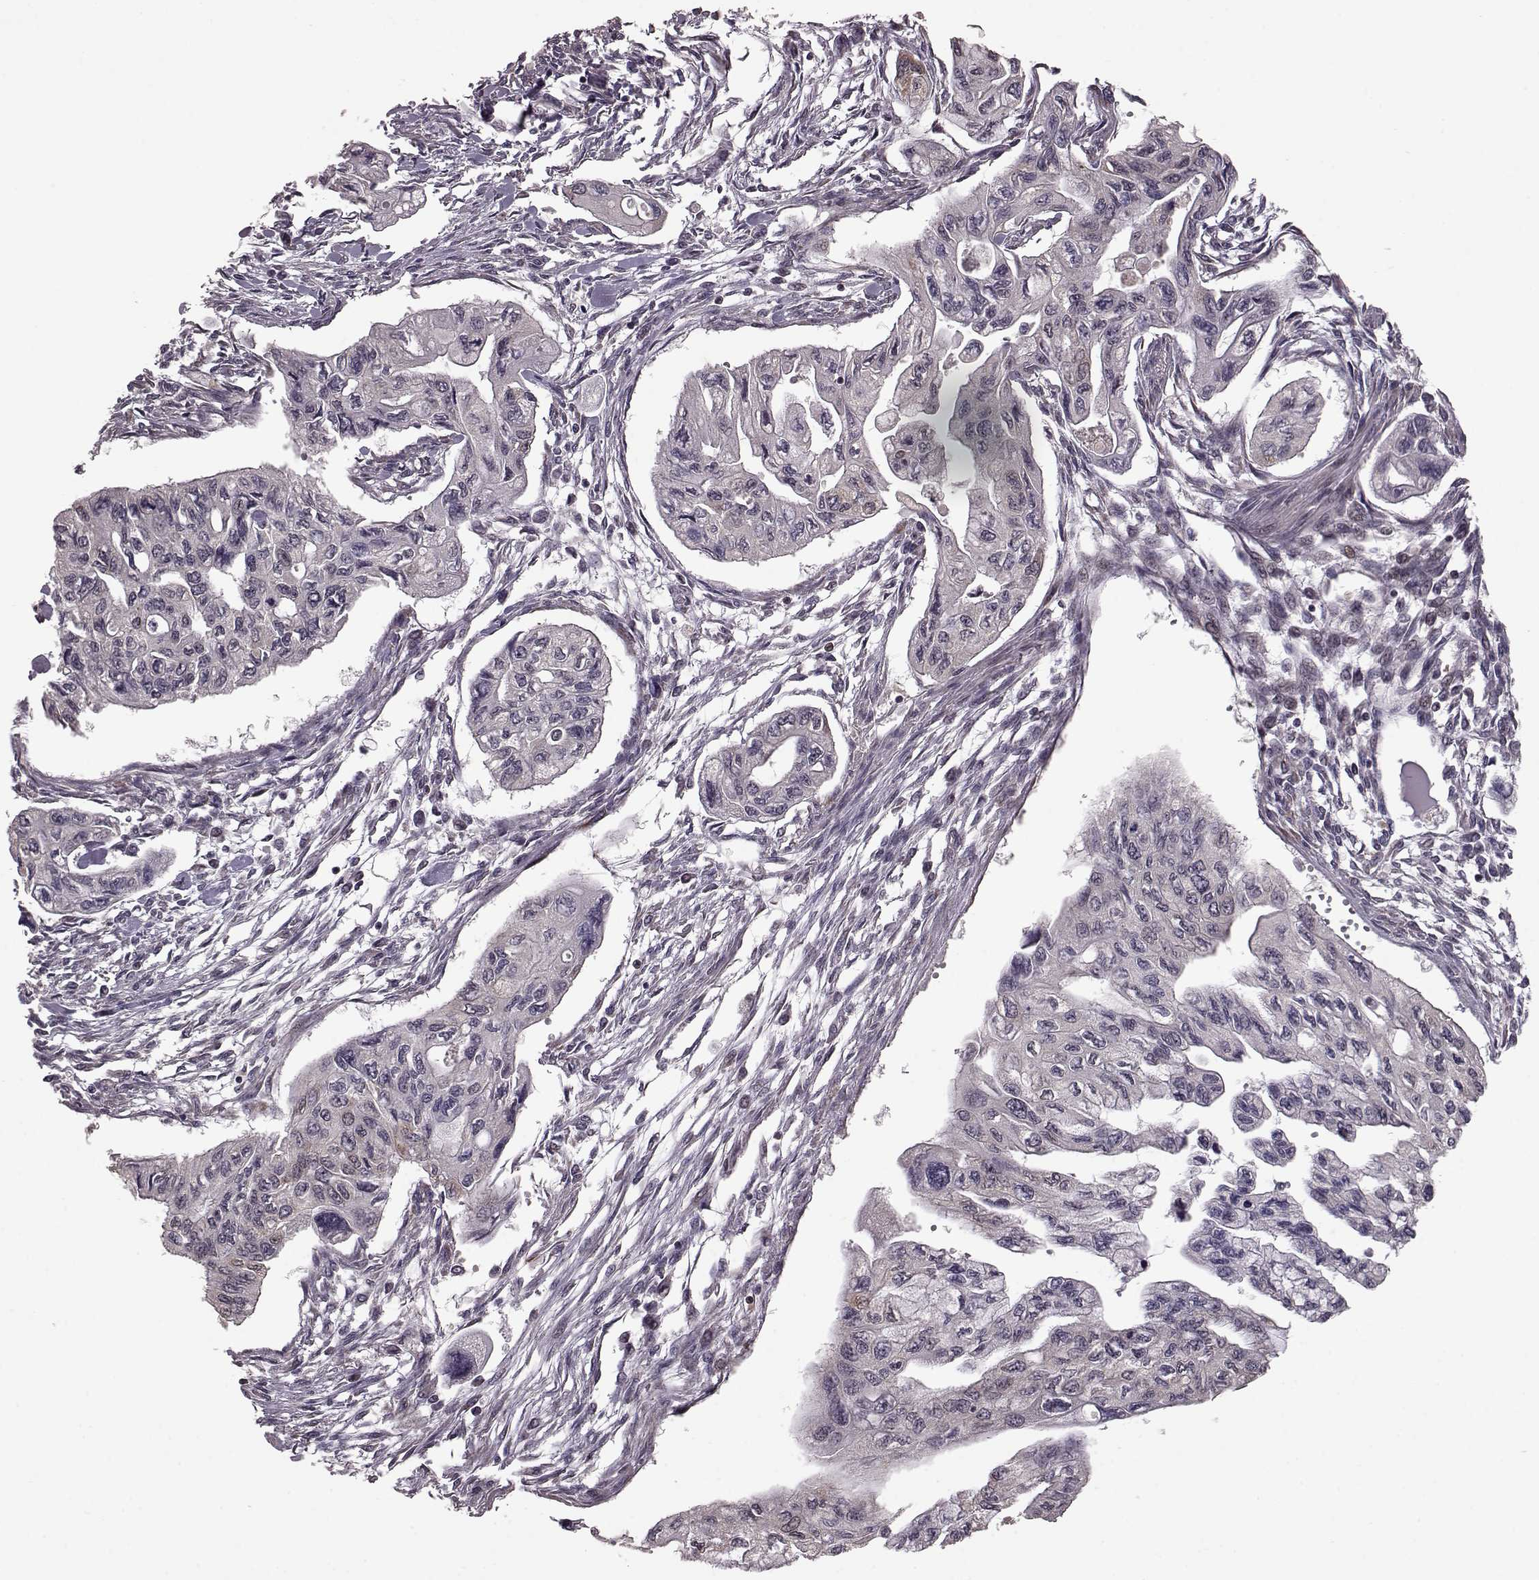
{"staining": {"intensity": "negative", "quantity": "none", "location": "none"}, "tissue": "pancreatic cancer", "cell_type": "Tumor cells", "image_type": "cancer", "snomed": [{"axis": "morphology", "description": "Adenocarcinoma, NOS"}, {"axis": "topography", "description": "Pancreas"}], "caption": "This is a histopathology image of IHC staining of adenocarcinoma (pancreatic), which shows no staining in tumor cells. Brightfield microscopy of immunohistochemistry (IHC) stained with DAB (3,3'-diaminobenzidine) (brown) and hematoxylin (blue), captured at high magnification.", "gene": "ELOVL5", "patient": {"sex": "female", "age": 76}}